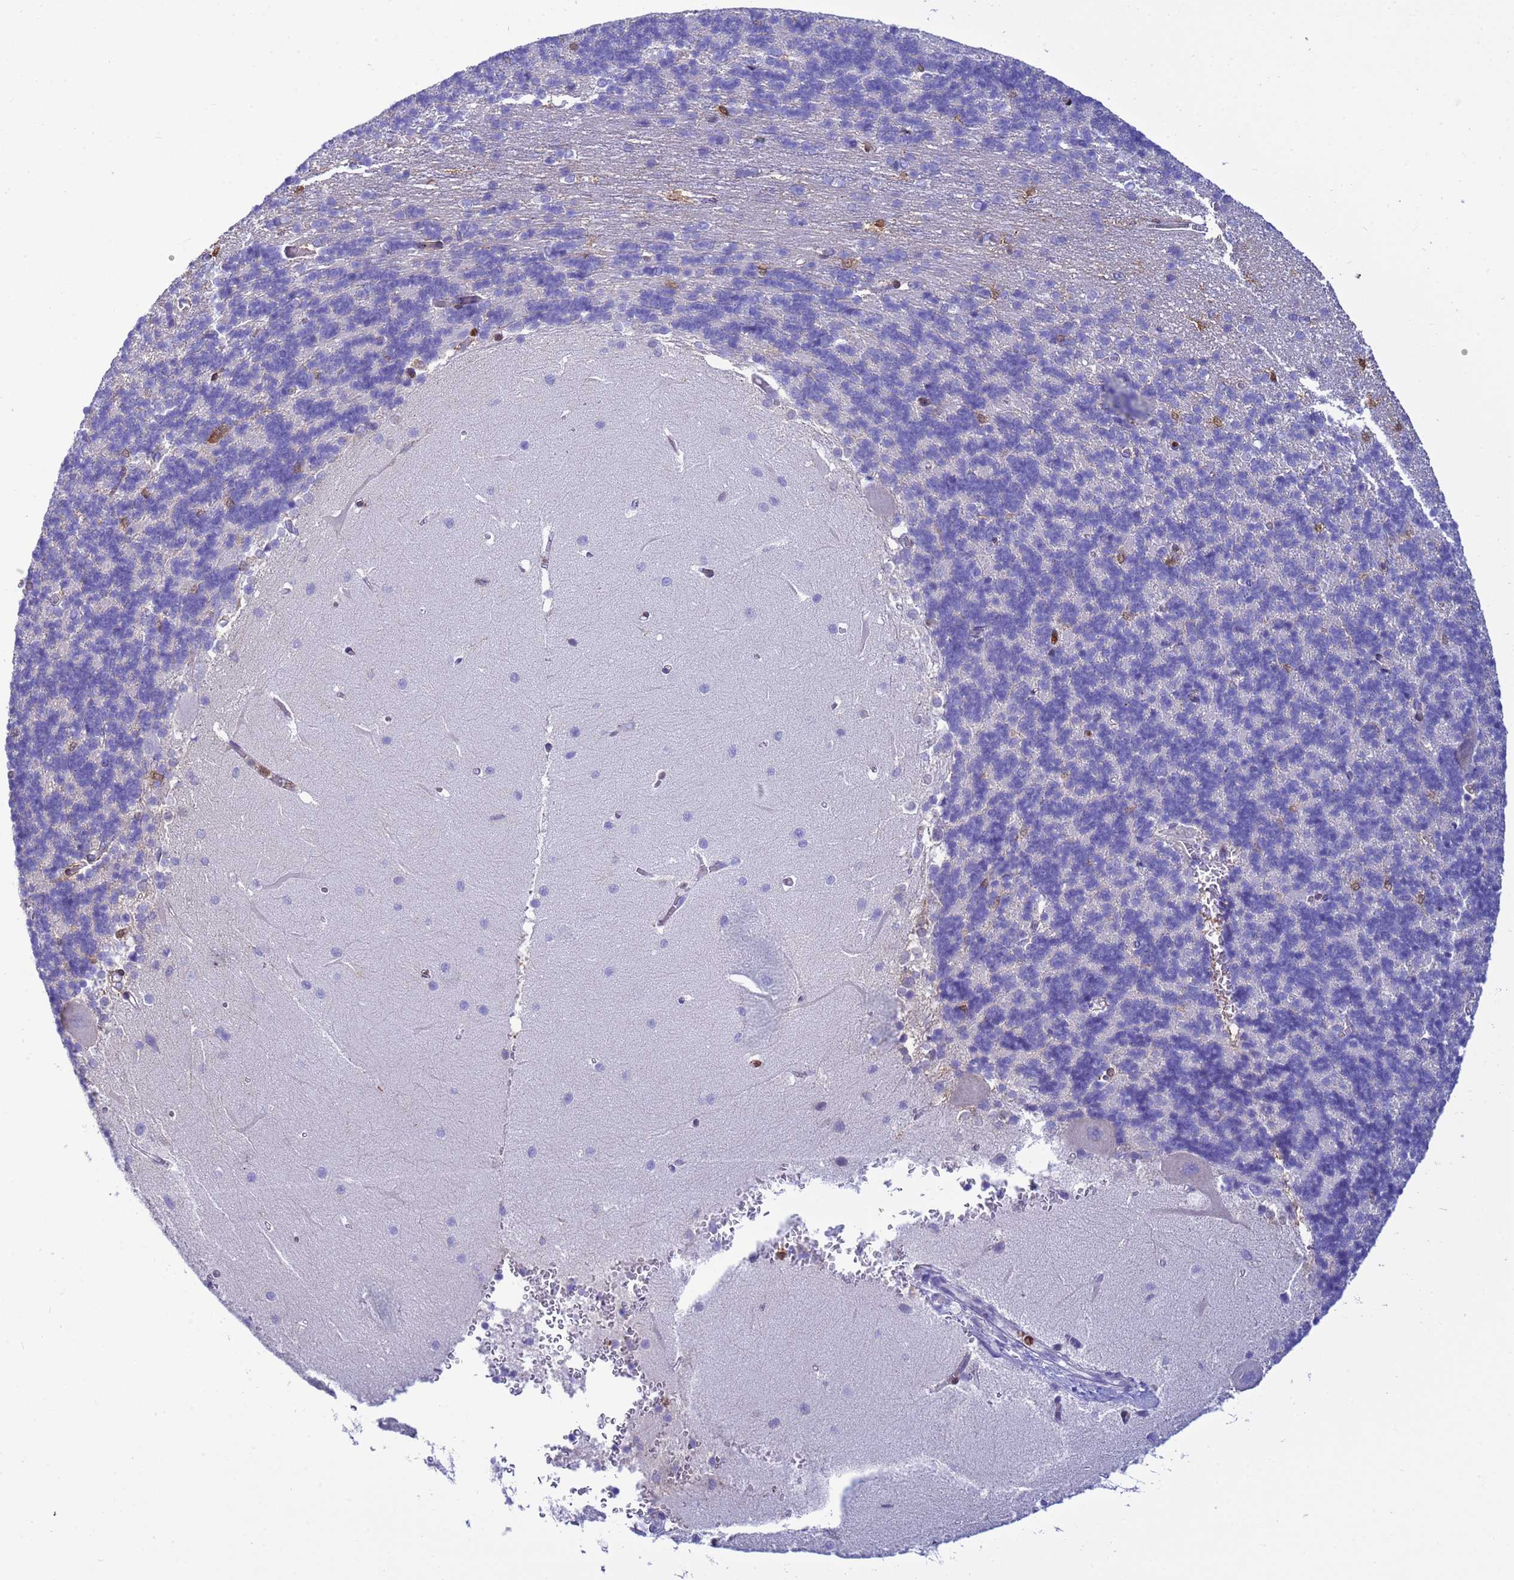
{"staining": {"intensity": "negative", "quantity": "none", "location": "none"}, "tissue": "cerebellum", "cell_type": "Cells in granular layer", "image_type": "normal", "snomed": [{"axis": "morphology", "description": "Normal tissue, NOS"}, {"axis": "topography", "description": "Cerebellum"}], "caption": "The IHC micrograph has no significant positivity in cells in granular layer of cerebellum. Brightfield microscopy of immunohistochemistry stained with DAB (3,3'-diaminobenzidine) (brown) and hematoxylin (blue), captured at high magnification.", "gene": "EZR", "patient": {"sex": "male", "age": 37}}